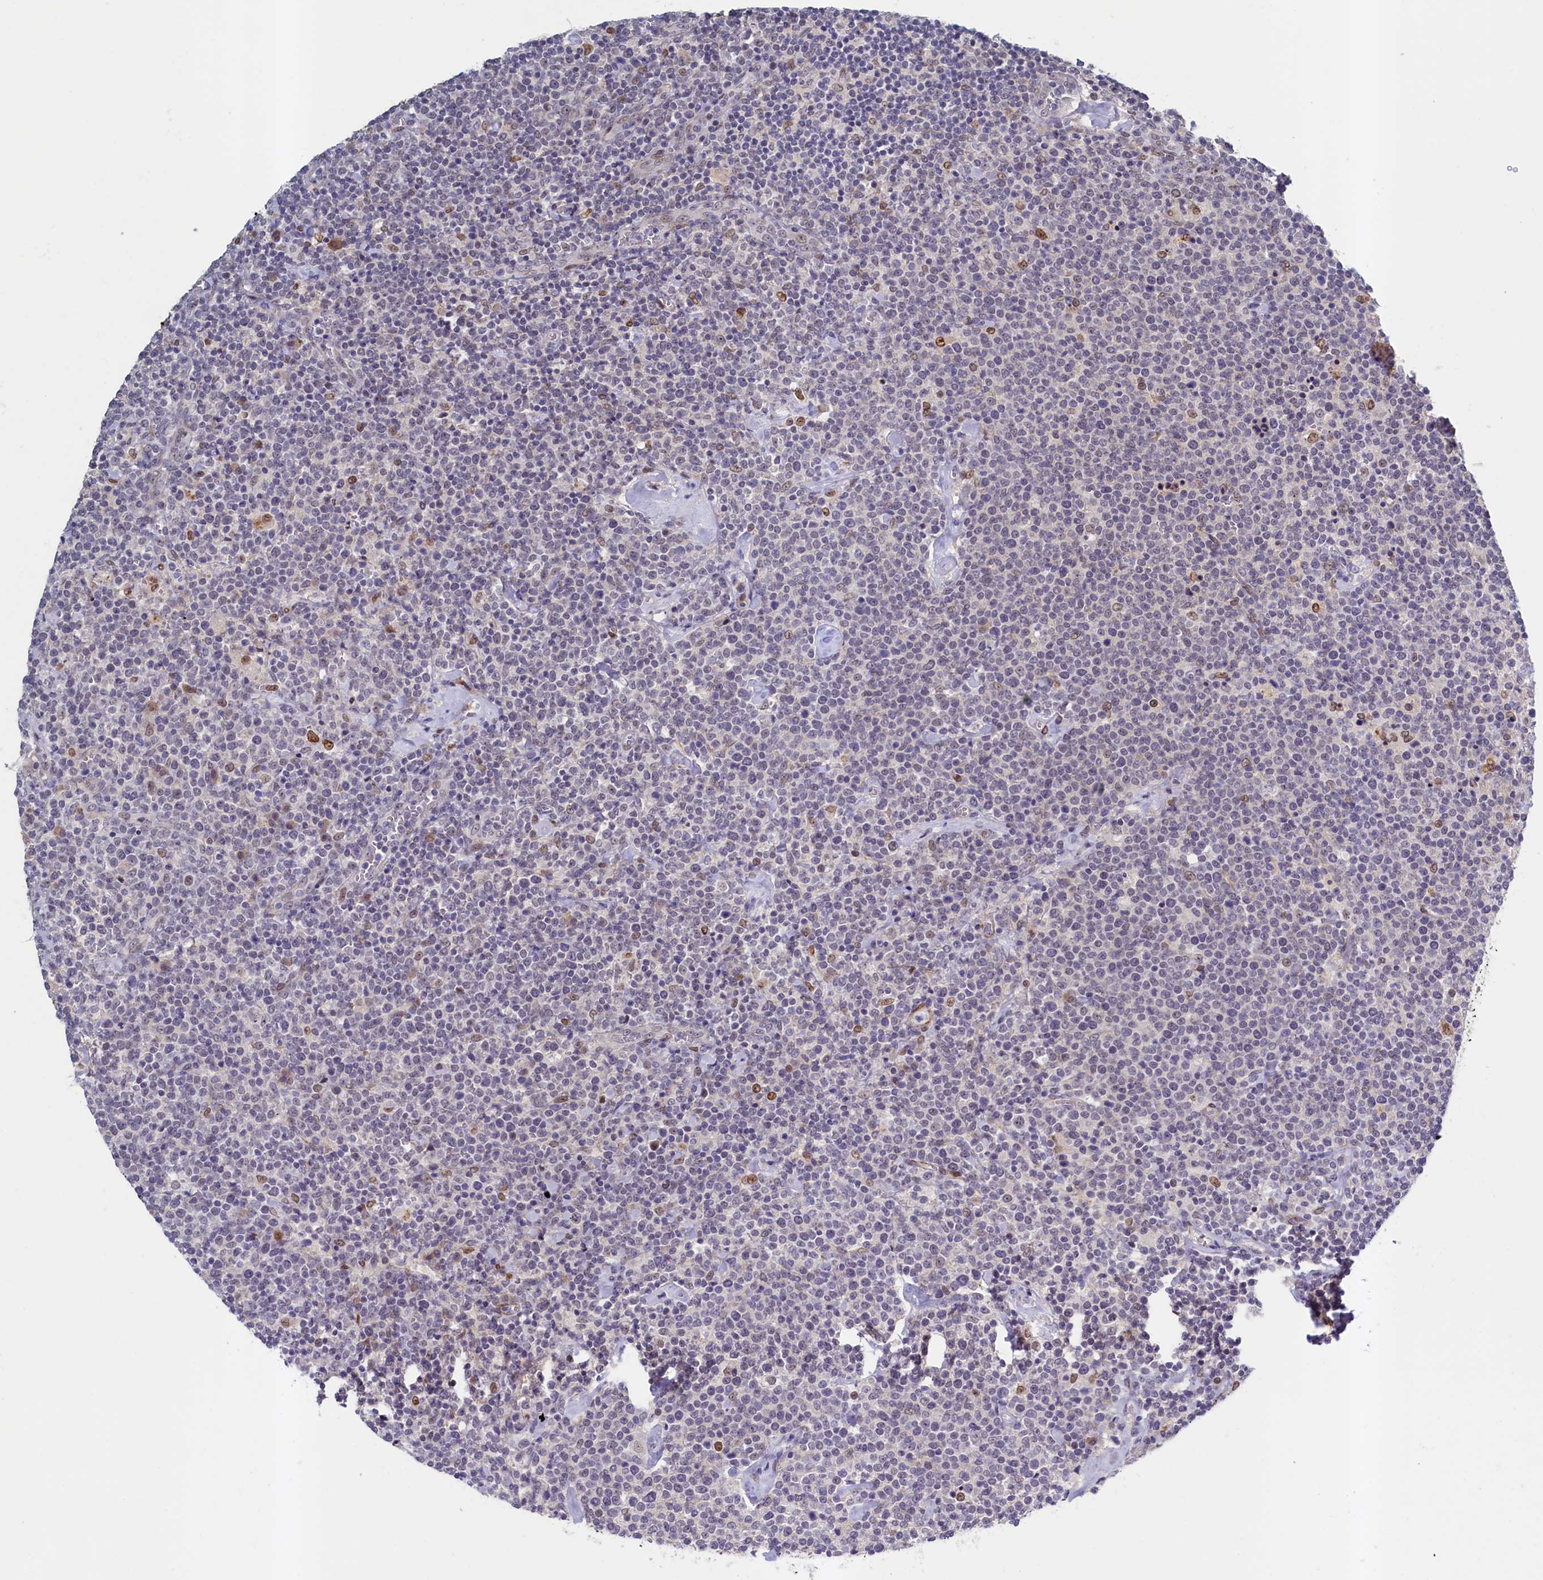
{"staining": {"intensity": "negative", "quantity": "none", "location": "none"}, "tissue": "lymphoma", "cell_type": "Tumor cells", "image_type": "cancer", "snomed": [{"axis": "morphology", "description": "Malignant lymphoma, non-Hodgkin's type, High grade"}, {"axis": "topography", "description": "Lymph node"}], "caption": "DAB immunohistochemical staining of human lymphoma demonstrates no significant positivity in tumor cells.", "gene": "PACSIN3", "patient": {"sex": "male", "age": 61}}